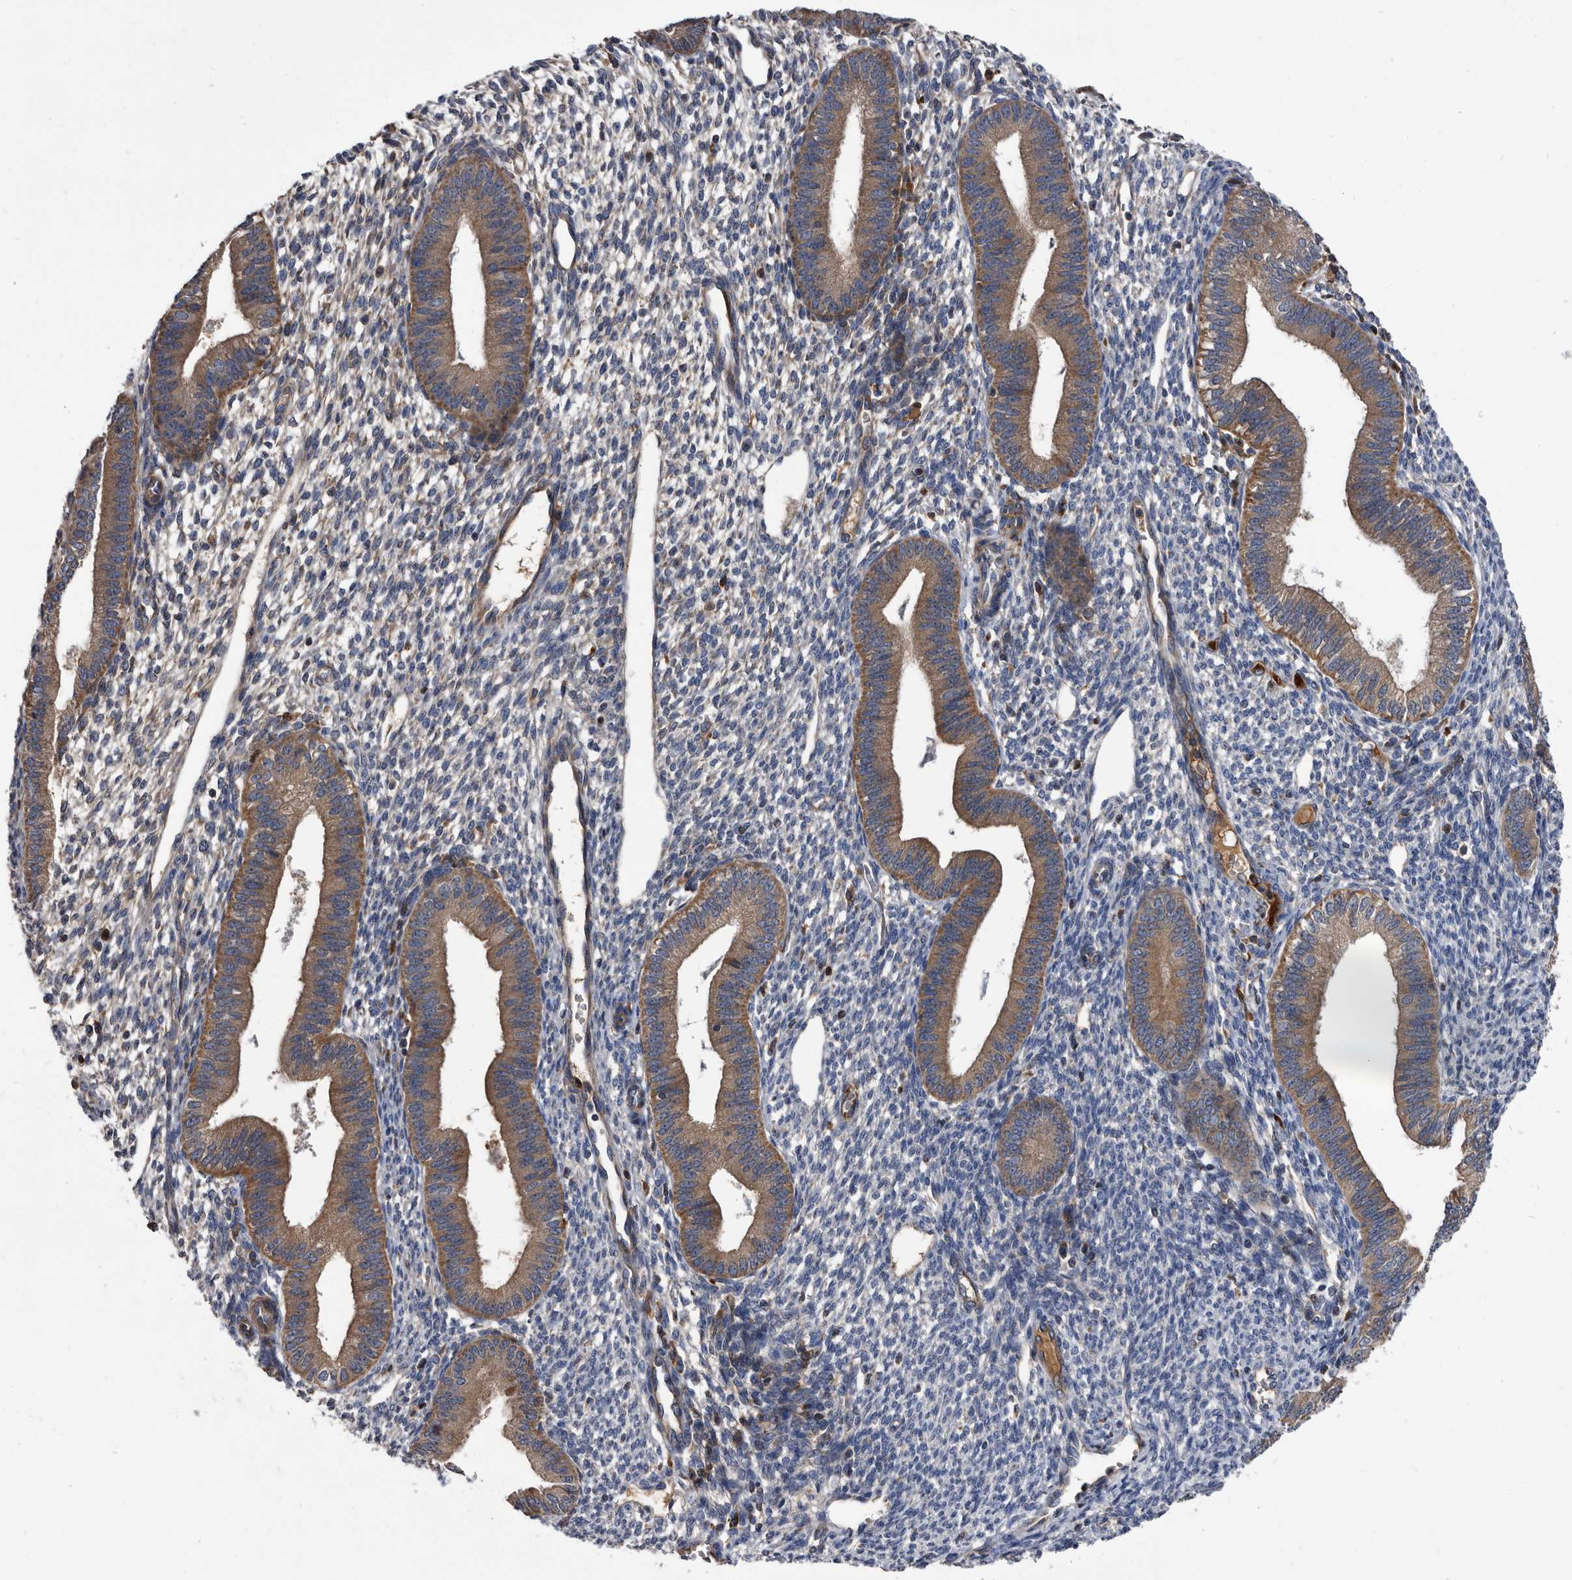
{"staining": {"intensity": "negative", "quantity": "none", "location": "none"}, "tissue": "endometrium", "cell_type": "Cells in endometrial stroma", "image_type": "normal", "snomed": [{"axis": "morphology", "description": "Normal tissue, NOS"}, {"axis": "topography", "description": "Endometrium"}], "caption": "A high-resolution histopathology image shows immunohistochemistry (IHC) staining of benign endometrium, which reveals no significant positivity in cells in endometrial stroma. (Stains: DAB (3,3'-diaminobenzidine) immunohistochemistry (IHC) with hematoxylin counter stain, Microscopy: brightfield microscopy at high magnification).", "gene": "DTNBP1", "patient": {"sex": "female", "age": 46}}